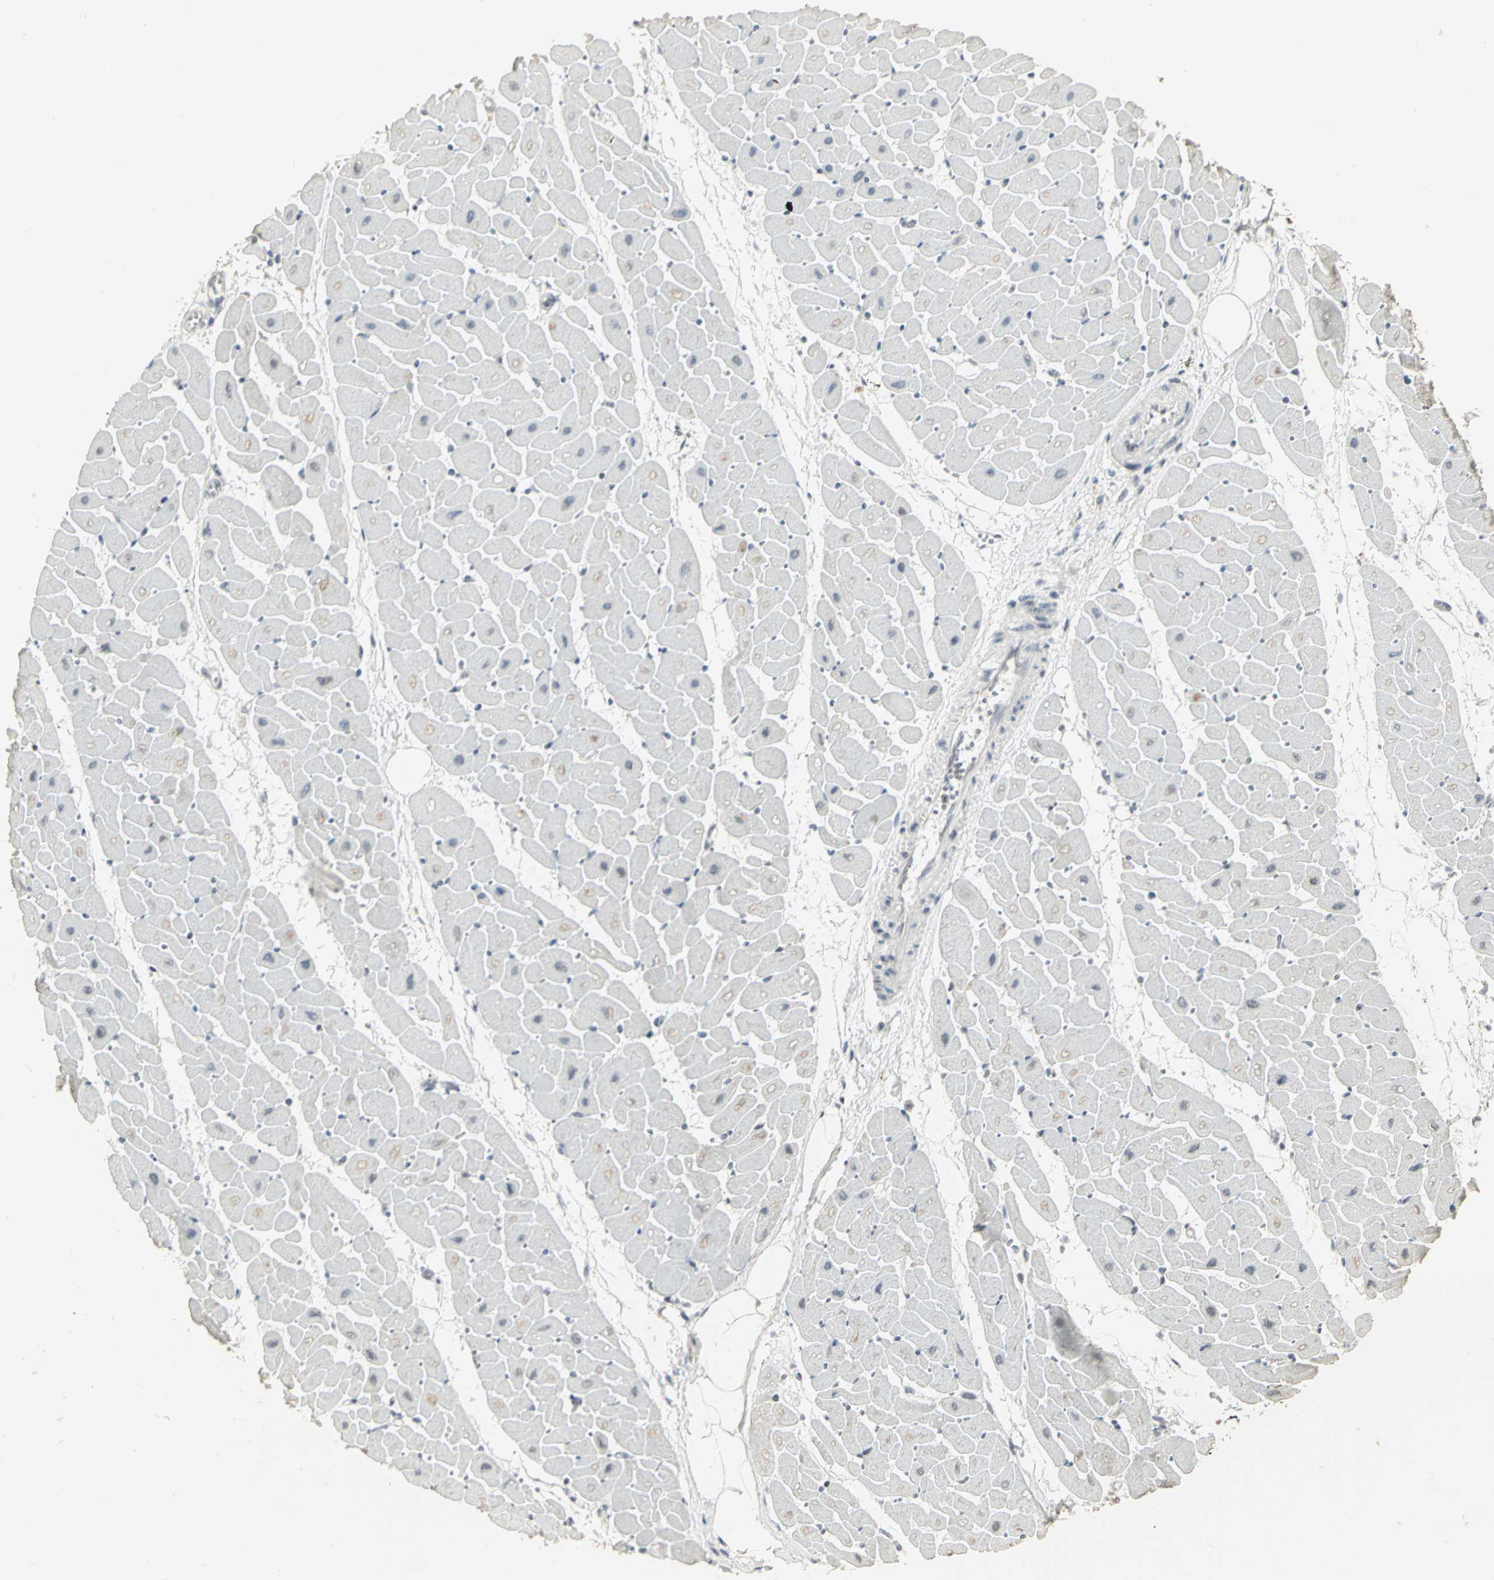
{"staining": {"intensity": "weak", "quantity": ">75%", "location": "nuclear"}, "tissue": "heart muscle", "cell_type": "Cardiomyocytes", "image_type": "normal", "snomed": [{"axis": "morphology", "description": "Normal tissue, NOS"}, {"axis": "topography", "description": "Heart"}], "caption": "Immunohistochemical staining of benign human heart muscle reveals weak nuclear protein expression in approximately >75% of cardiomyocytes.", "gene": "CBX3", "patient": {"sex": "female", "age": 19}}